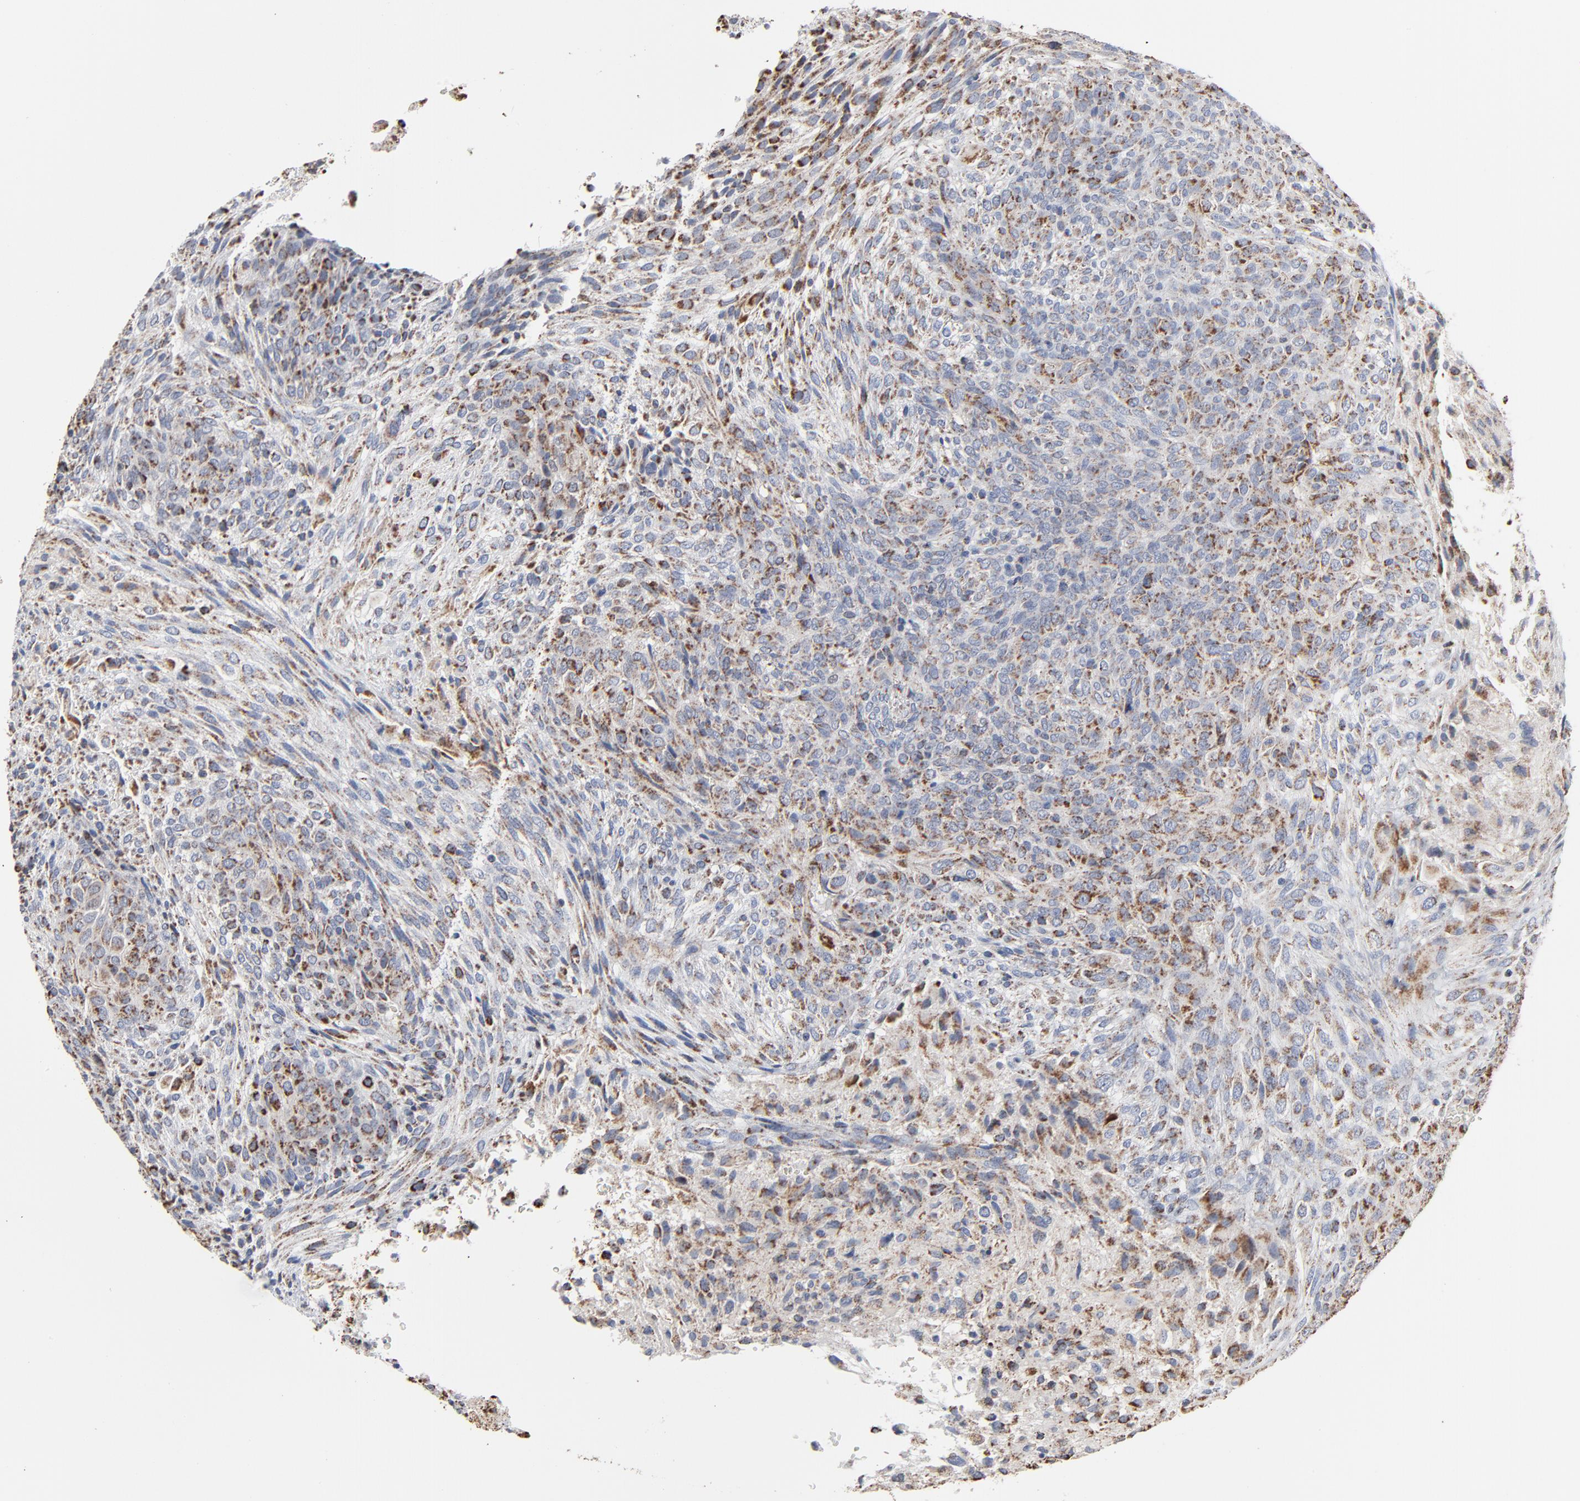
{"staining": {"intensity": "strong", "quantity": "25%-75%", "location": "cytoplasmic/membranous"}, "tissue": "glioma", "cell_type": "Tumor cells", "image_type": "cancer", "snomed": [{"axis": "morphology", "description": "Glioma, malignant, High grade"}, {"axis": "topography", "description": "Cerebral cortex"}], "caption": "Glioma stained with IHC reveals strong cytoplasmic/membranous positivity in about 25%-75% of tumor cells. Immunohistochemistry (ihc) stains the protein of interest in brown and the nuclei are stained blue.", "gene": "UQCRC1", "patient": {"sex": "female", "age": 55}}